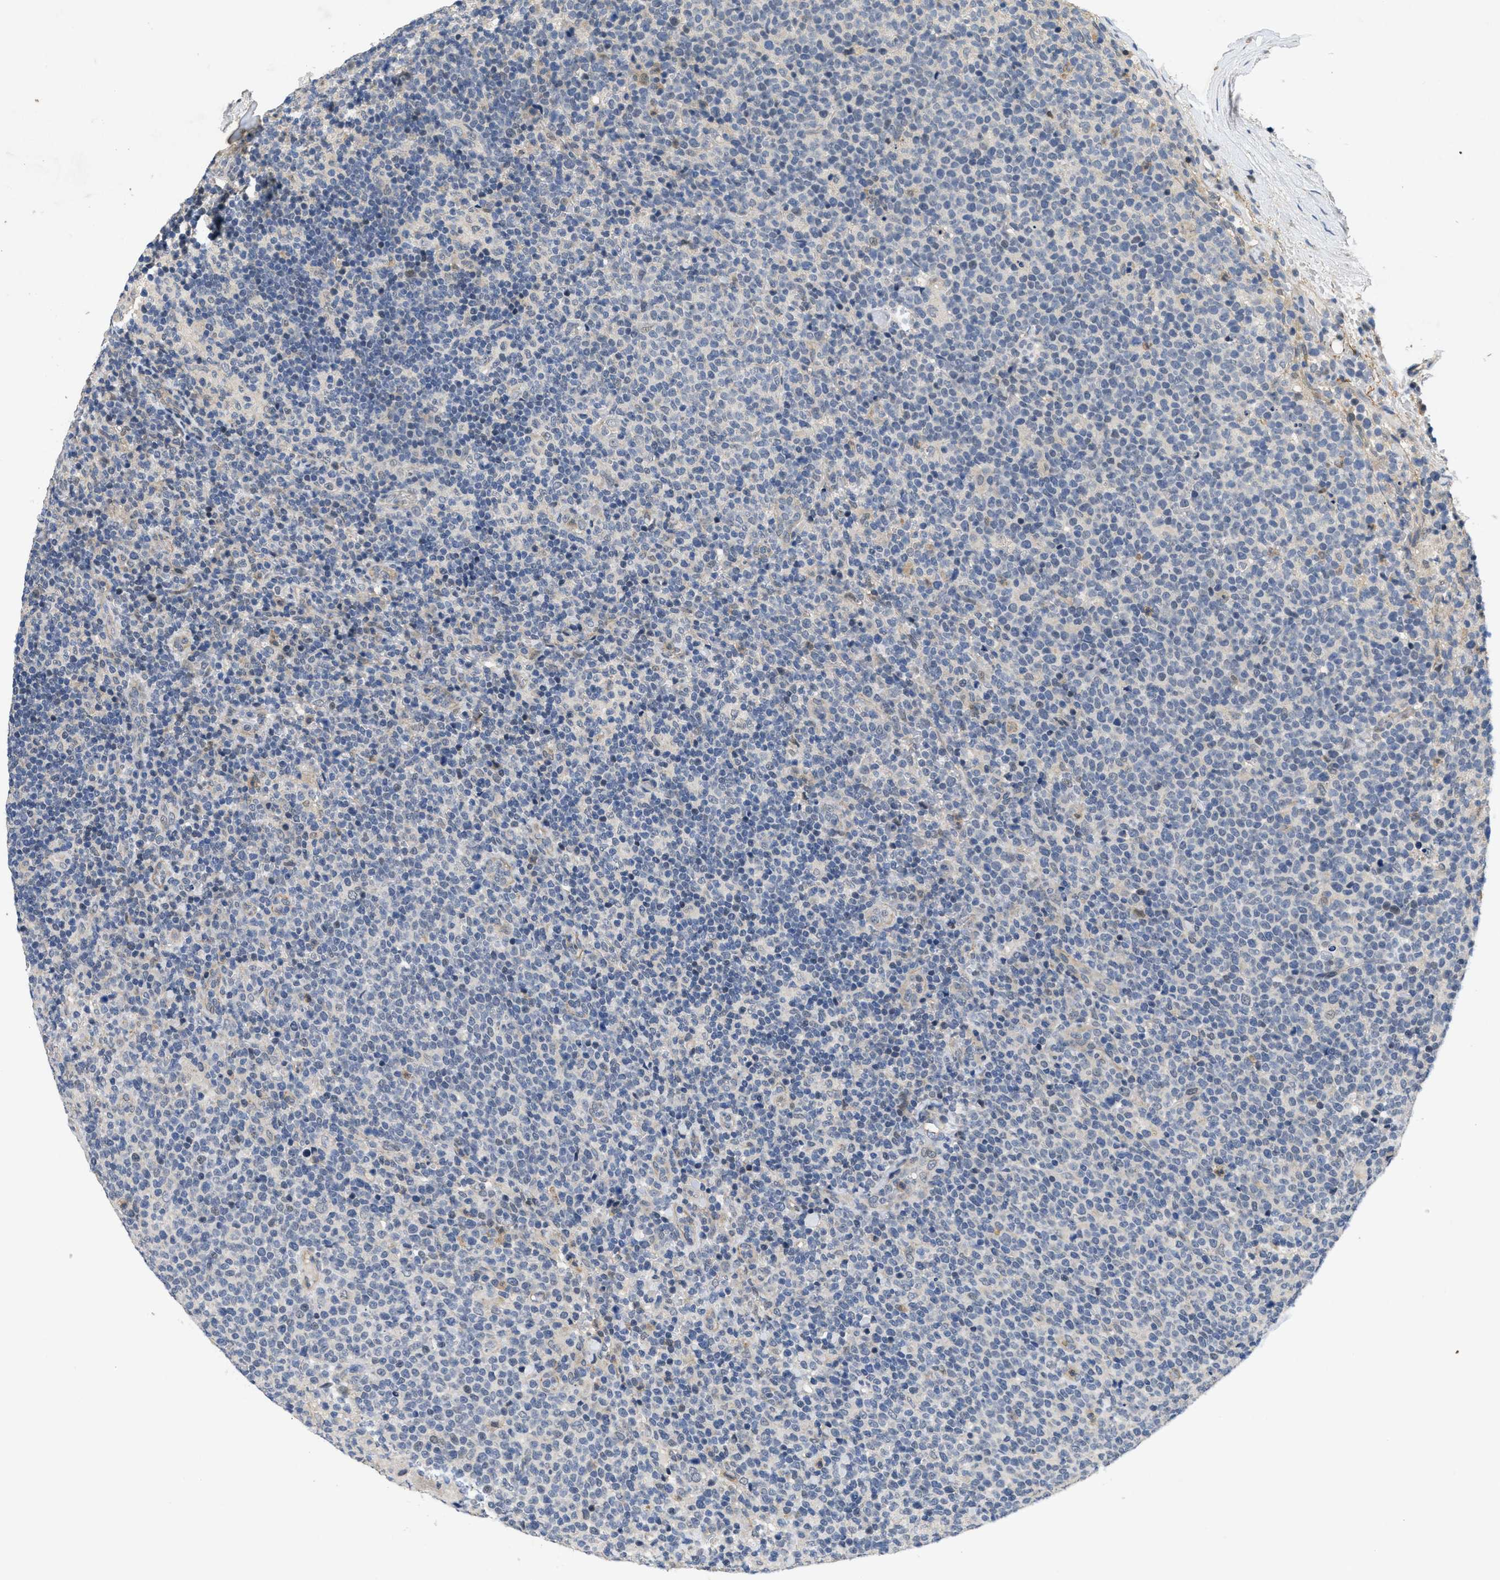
{"staining": {"intensity": "negative", "quantity": "none", "location": "none"}, "tissue": "lymphoma", "cell_type": "Tumor cells", "image_type": "cancer", "snomed": [{"axis": "morphology", "description": "Malignant lymphoma, non-Hodgkin's type, High grade"}, {"axis": "topography", "description": "Lymph node"}], "caption": "DAB immunohistochemical staining of lymphoma exhibits no significant expression in tumor cells.", "gene": "PAPOLG", "patient": {"sex": "male", "age": 61}}